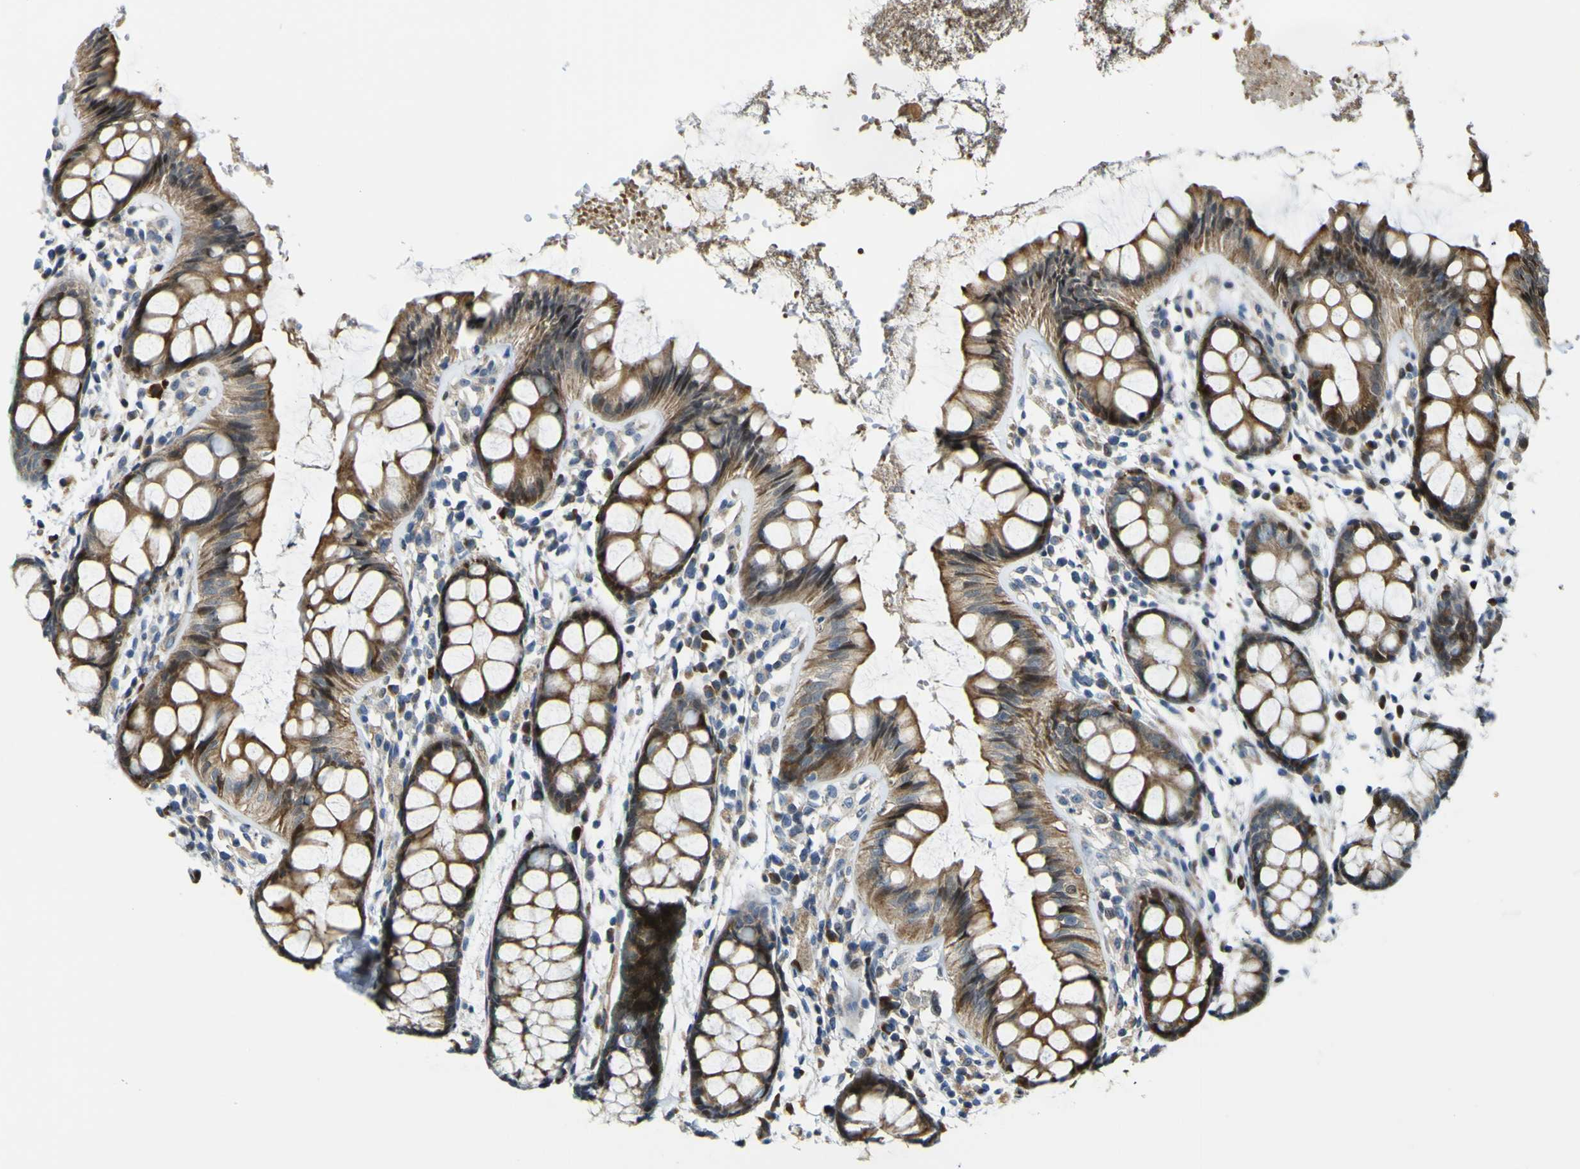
{"staining": {"intensity": "strong", "quantity": ">75%", "location": "cytoplasmic/membranous"}, "tissue": "rectum", "cell_type": "Glandular cells", "image_type": "normal", "snomed": [{"axis": "morphology", "description": "Normal tissue, NOS"}, {"axis": "topography", "description": "Rectum"}], "caption": "High-magnification brightfield microscopy of normal rectum stained with DAB (3,3'-diaminobenzidine) (brown) and counterstained with hematoxylin (blue). glandular cells exhibit strong cytoplasmic/membranous positivity is appreciated in about>75% of cells. The protein of interest is shown in brown color, while the nuclei are stained blue.", "gene": "KDM7A", "patient": {"sex": "female", "age": 66}}